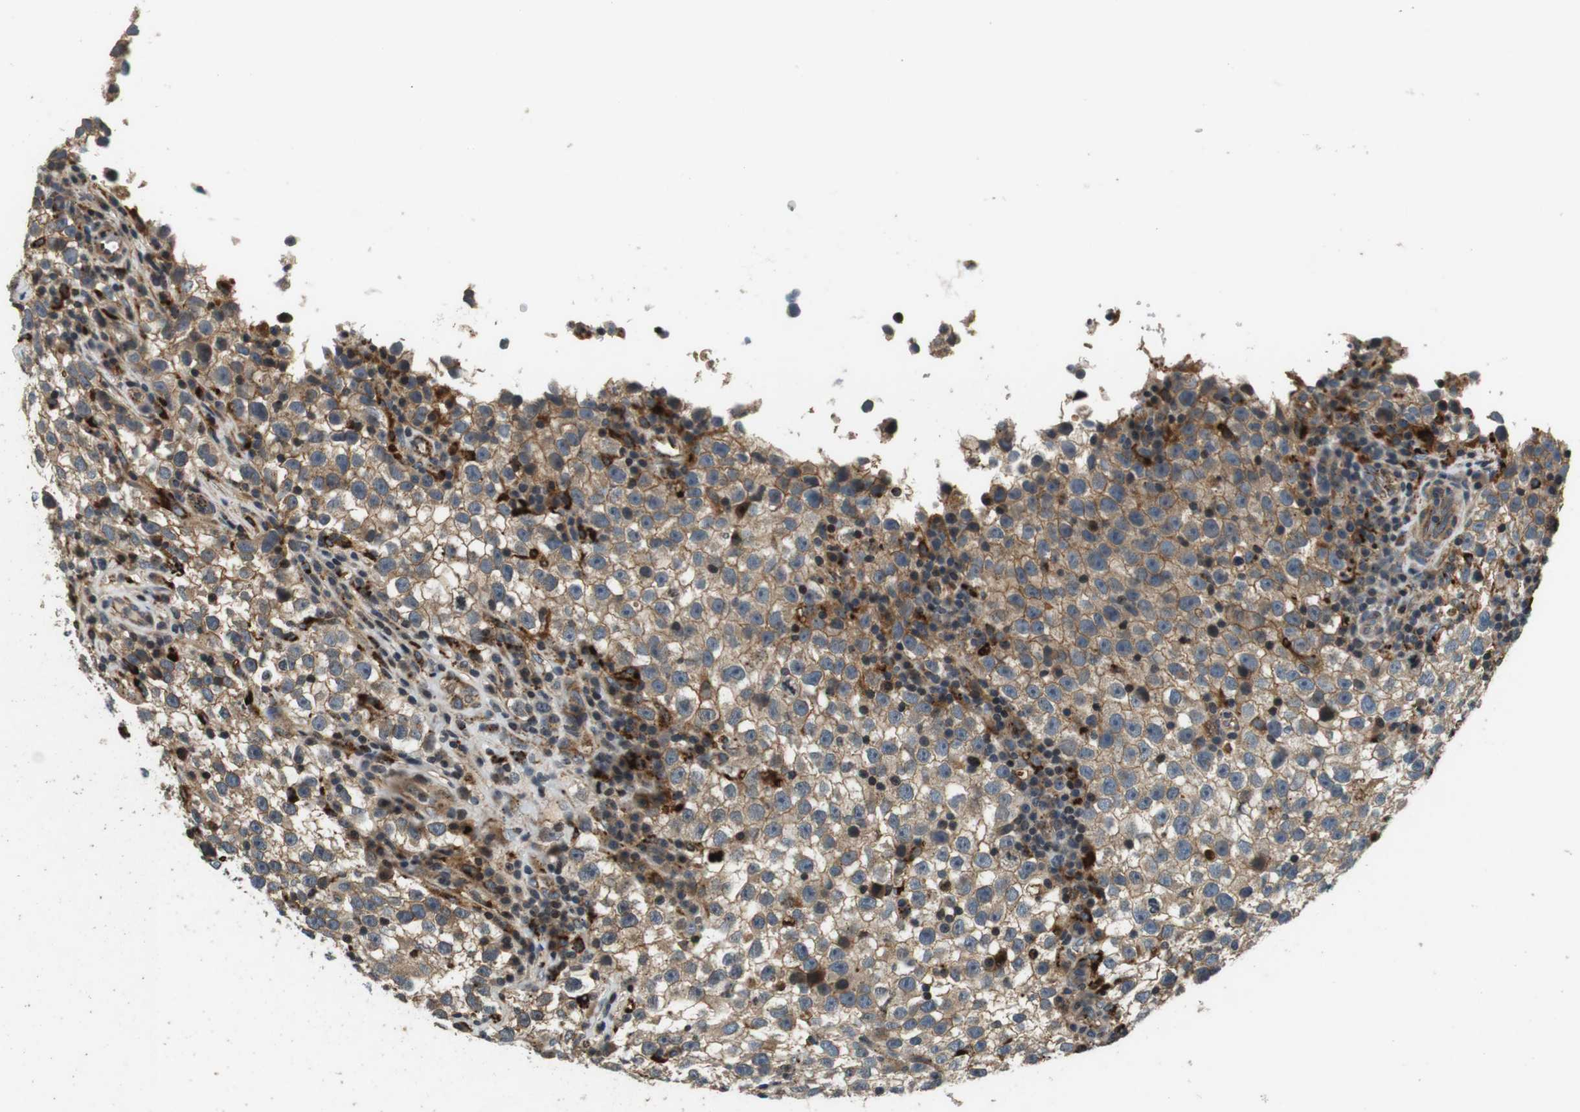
{"staining": {"intensity": "weak", "quantity": ">75%", "location": "cytoplasmic/membranous"}, "tissue": "testis cancer", "cell_type": "Tumor cells", "image_type": "cancer", "snomed": [{"axis": "morphology", "description": "Seminoma, NOS"}, {"axis": "topography", "description": "Testis"}], "caption": "Seminoma (testis) tissue demonstrates weak cytoplasmic/membranous expression in approximately >75% of tumor cells The protein of interest is shown in brown color, while the nuclei are stained blue.", "gene": "TXNRD1", "patient": {"sex": "male", "age": 22}}